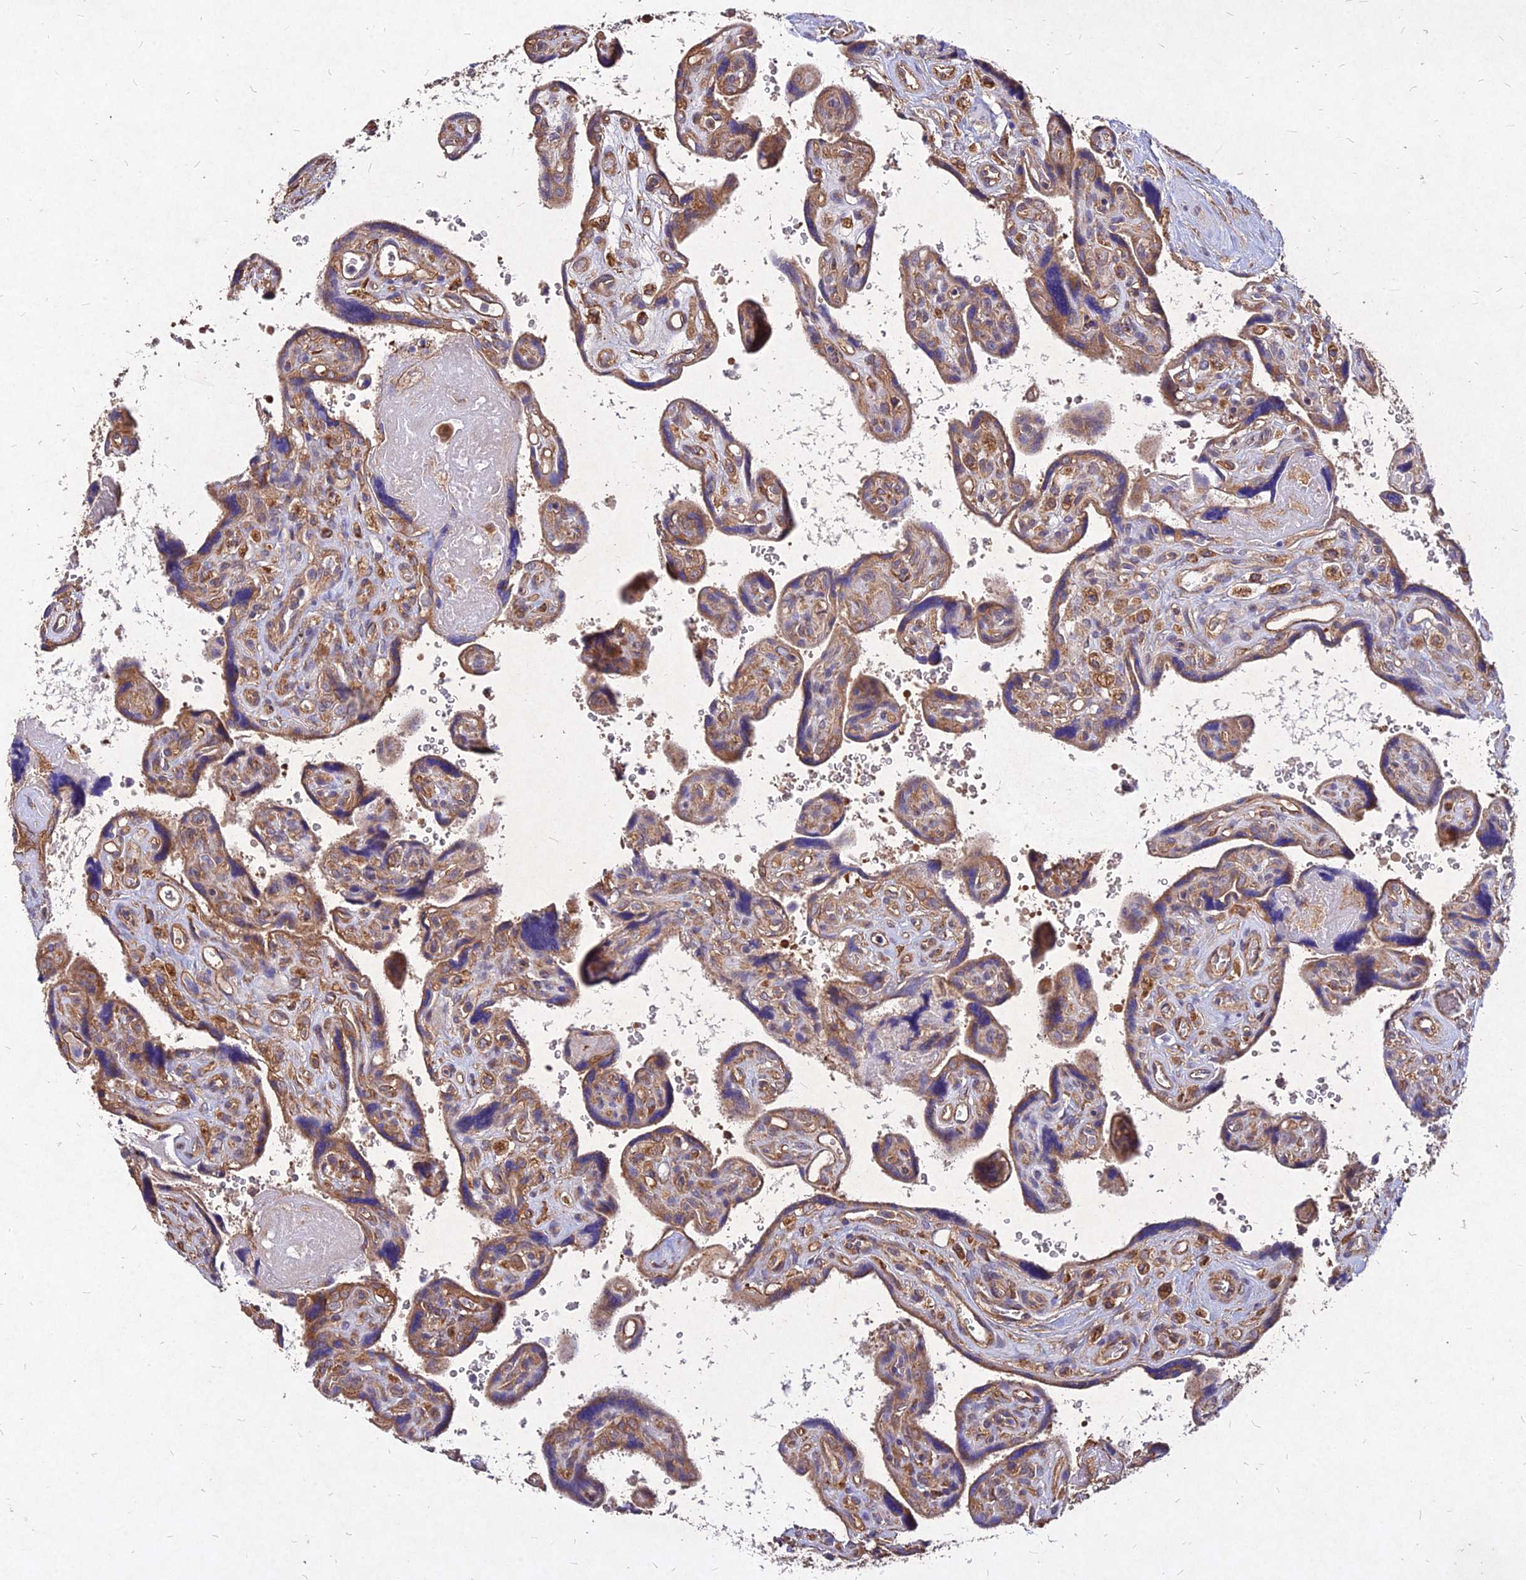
{"staining": {"intensity": "moderate", "quantity": "25%-75%", "location": "cytoplasmic/membranous"}, "tissue": "placenta", "cell_type": "Trophoblastic cells", "image_type": "normal", "snomed": [{"axis": "morphology", "description": "Normal tissue, NOS"}, {"axis": "topography", "description": "Placenta"}], "caption": "High-power microscopy captured an immunohistochemistry (IHC) micrograph of benign placenta, revealing moderate cytoplasmic/membranous positivity in about 25%-75% of trophoblastic cells.", "gene": "SKA1", "patient": {"sex": "female", "age": 39}}